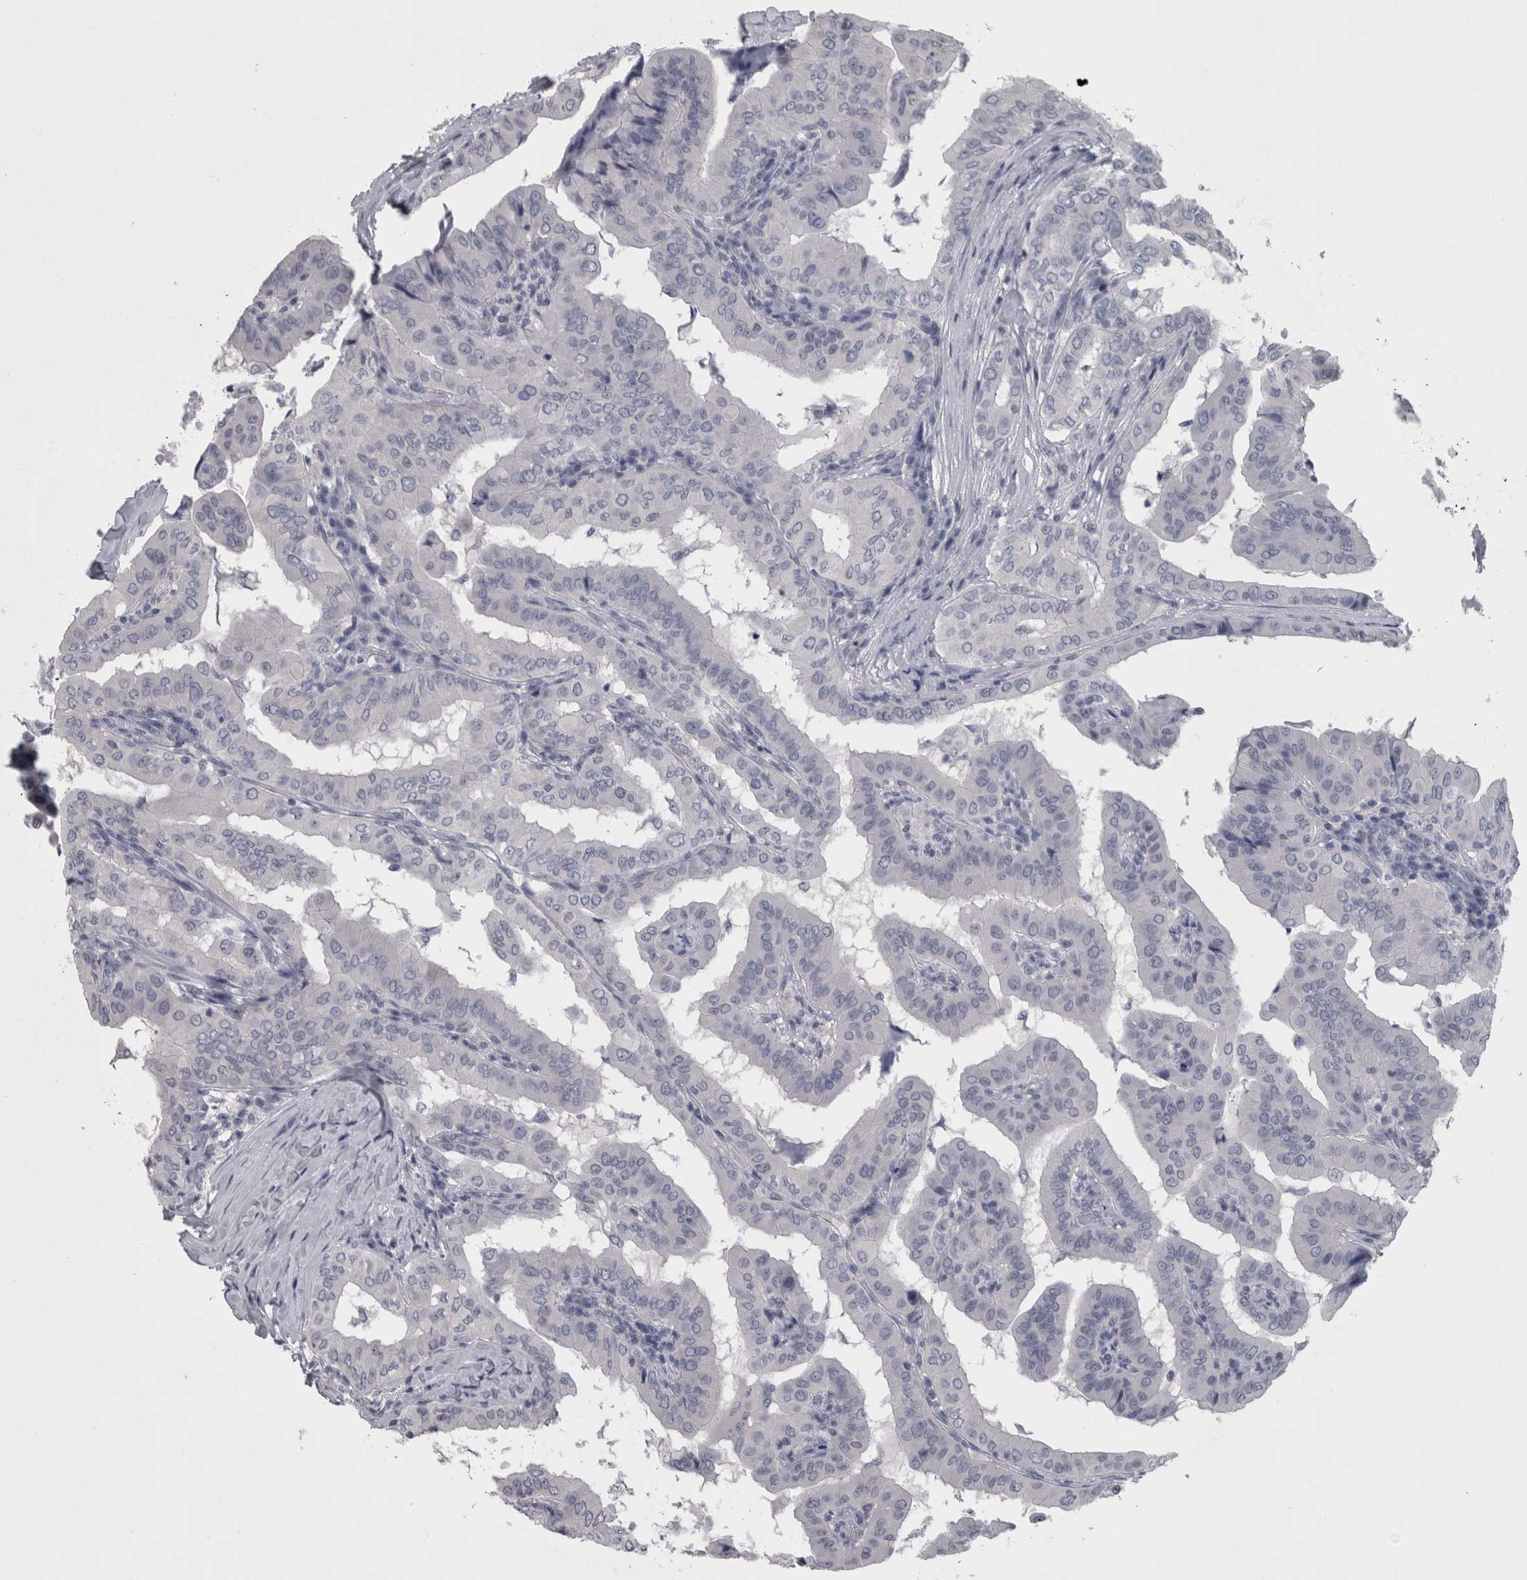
{"staining": {"intensity": "negative", "quantity": "none", "location": "none"}, "tissue": "thyroid cancer", "cell_type": "Tumor cells", "image_type": "cancer", "snomed": [{"axis": "morphology", "description": "Papillary adenocarcinoma, NOS"}, {"axis": "topography", "description": "Thyroid gland"}], "caption": "High magnification brightfield microscopy of thyroid papillary adenocarcinoma stained with DAB (3,3'-diaminobenzidine) (brown) and counterstained with hematoxylin (blue): tumor cells show no significant expression.", "gene": "APRT", "patient": {"sex": "male", "age": 33}}